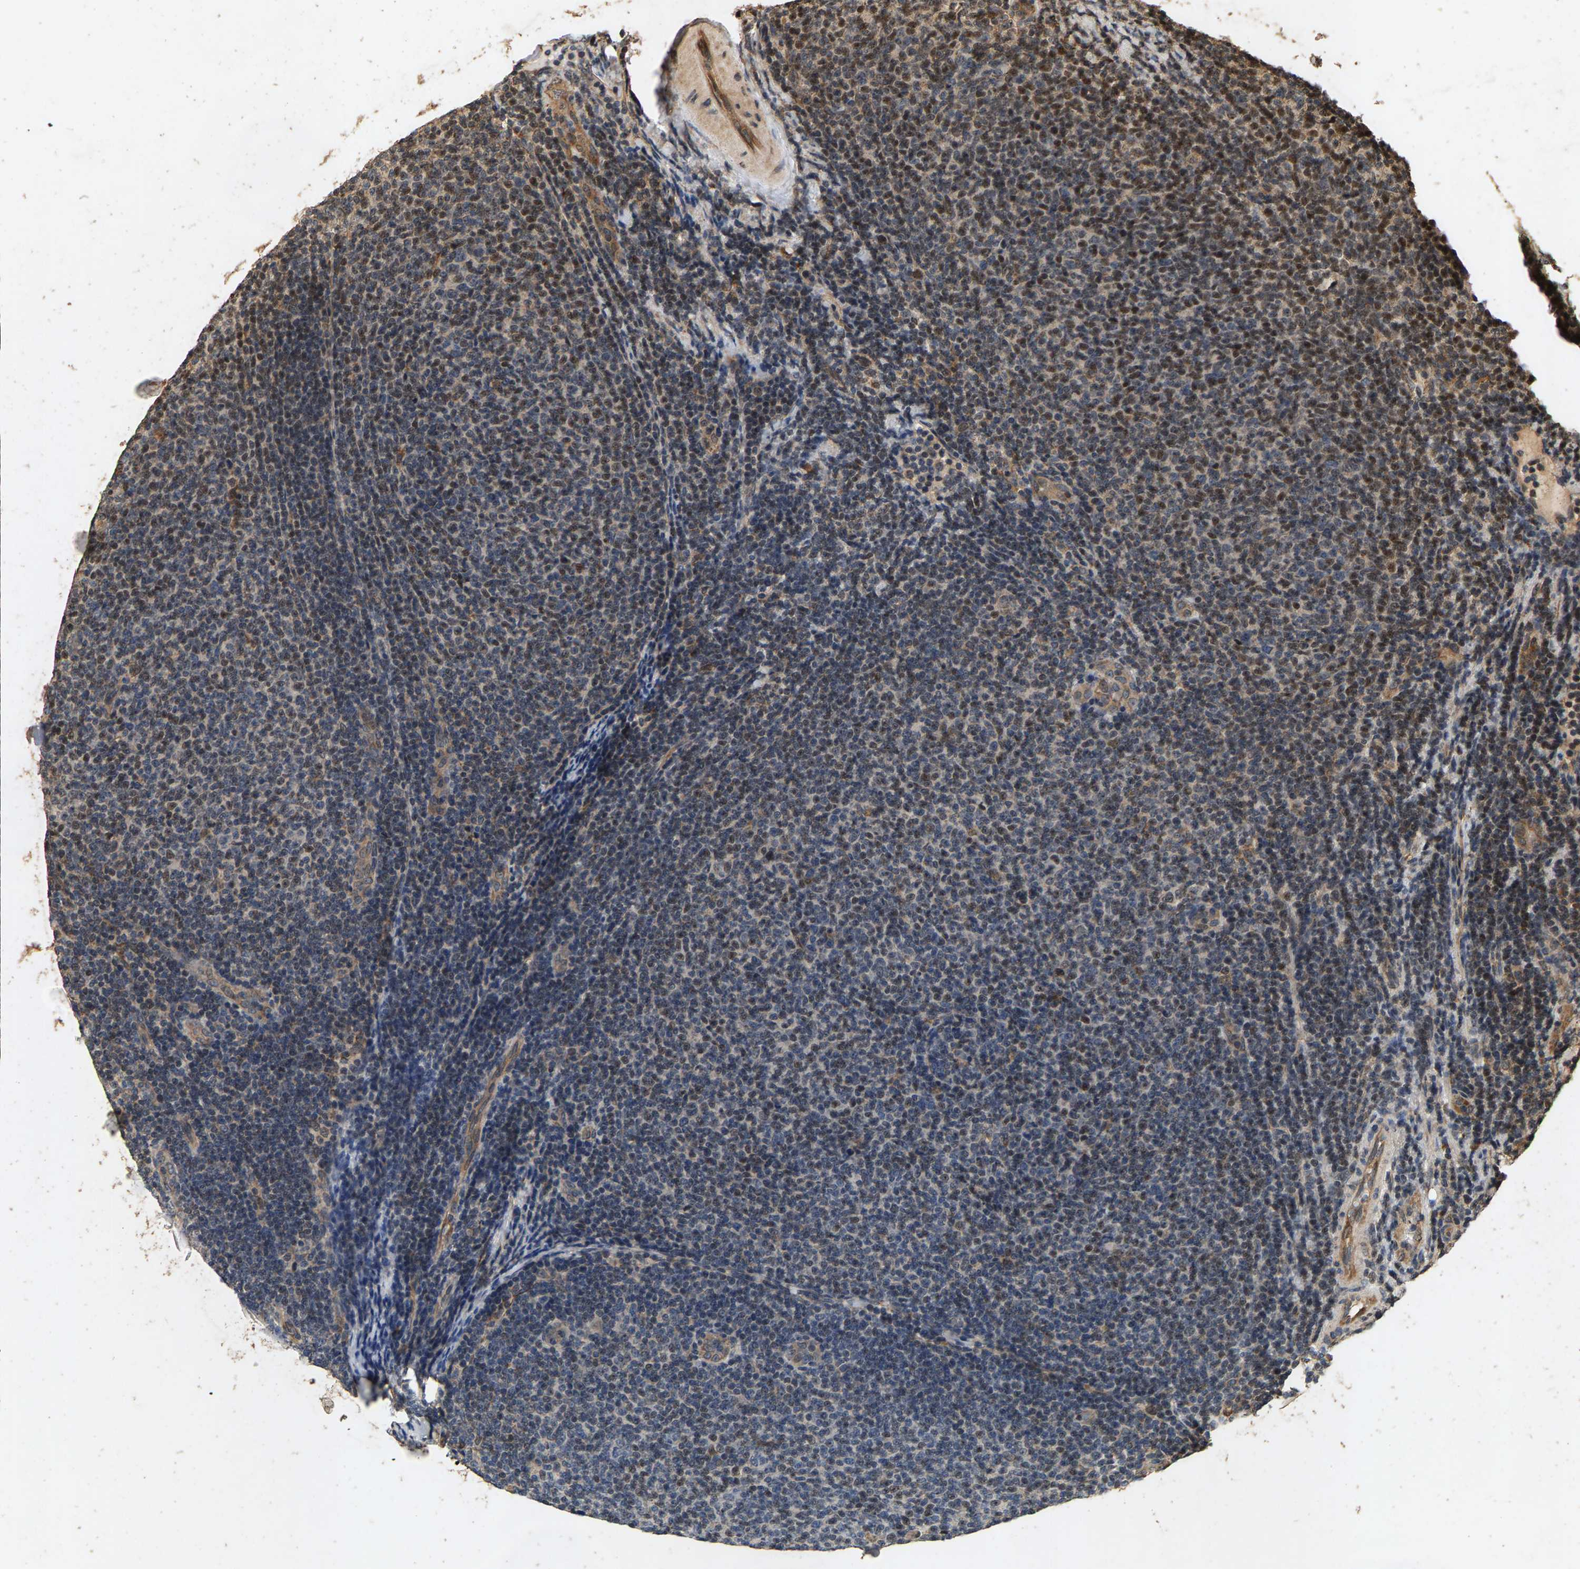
{"staining": {"intensity": "moderate", "quantity": "<25%", "location": "nuclear"}, "tissue": "lymphoma", "cell_type": "Tumor cells", "image_type": "cancer", "snomed": [{"axis": "morphology", "description": "Malignant lymphoma, non-Hodgkin's type, Low grade"}, {"axis": "topography", "description": "Lymph node"}], "caption": "An IHC photomicrograph of tumor tissue is shown. Protein staining in brown highlights moderate nuclear positivity in malignant lymphoma, non-Hodgkin's type (low-grade) within tumor cells. (brown staining indicates protein expression, while blue staining denotes nuclei).", "gene": "CIDEC", "patient": {"sex": "male", "age": 66}}